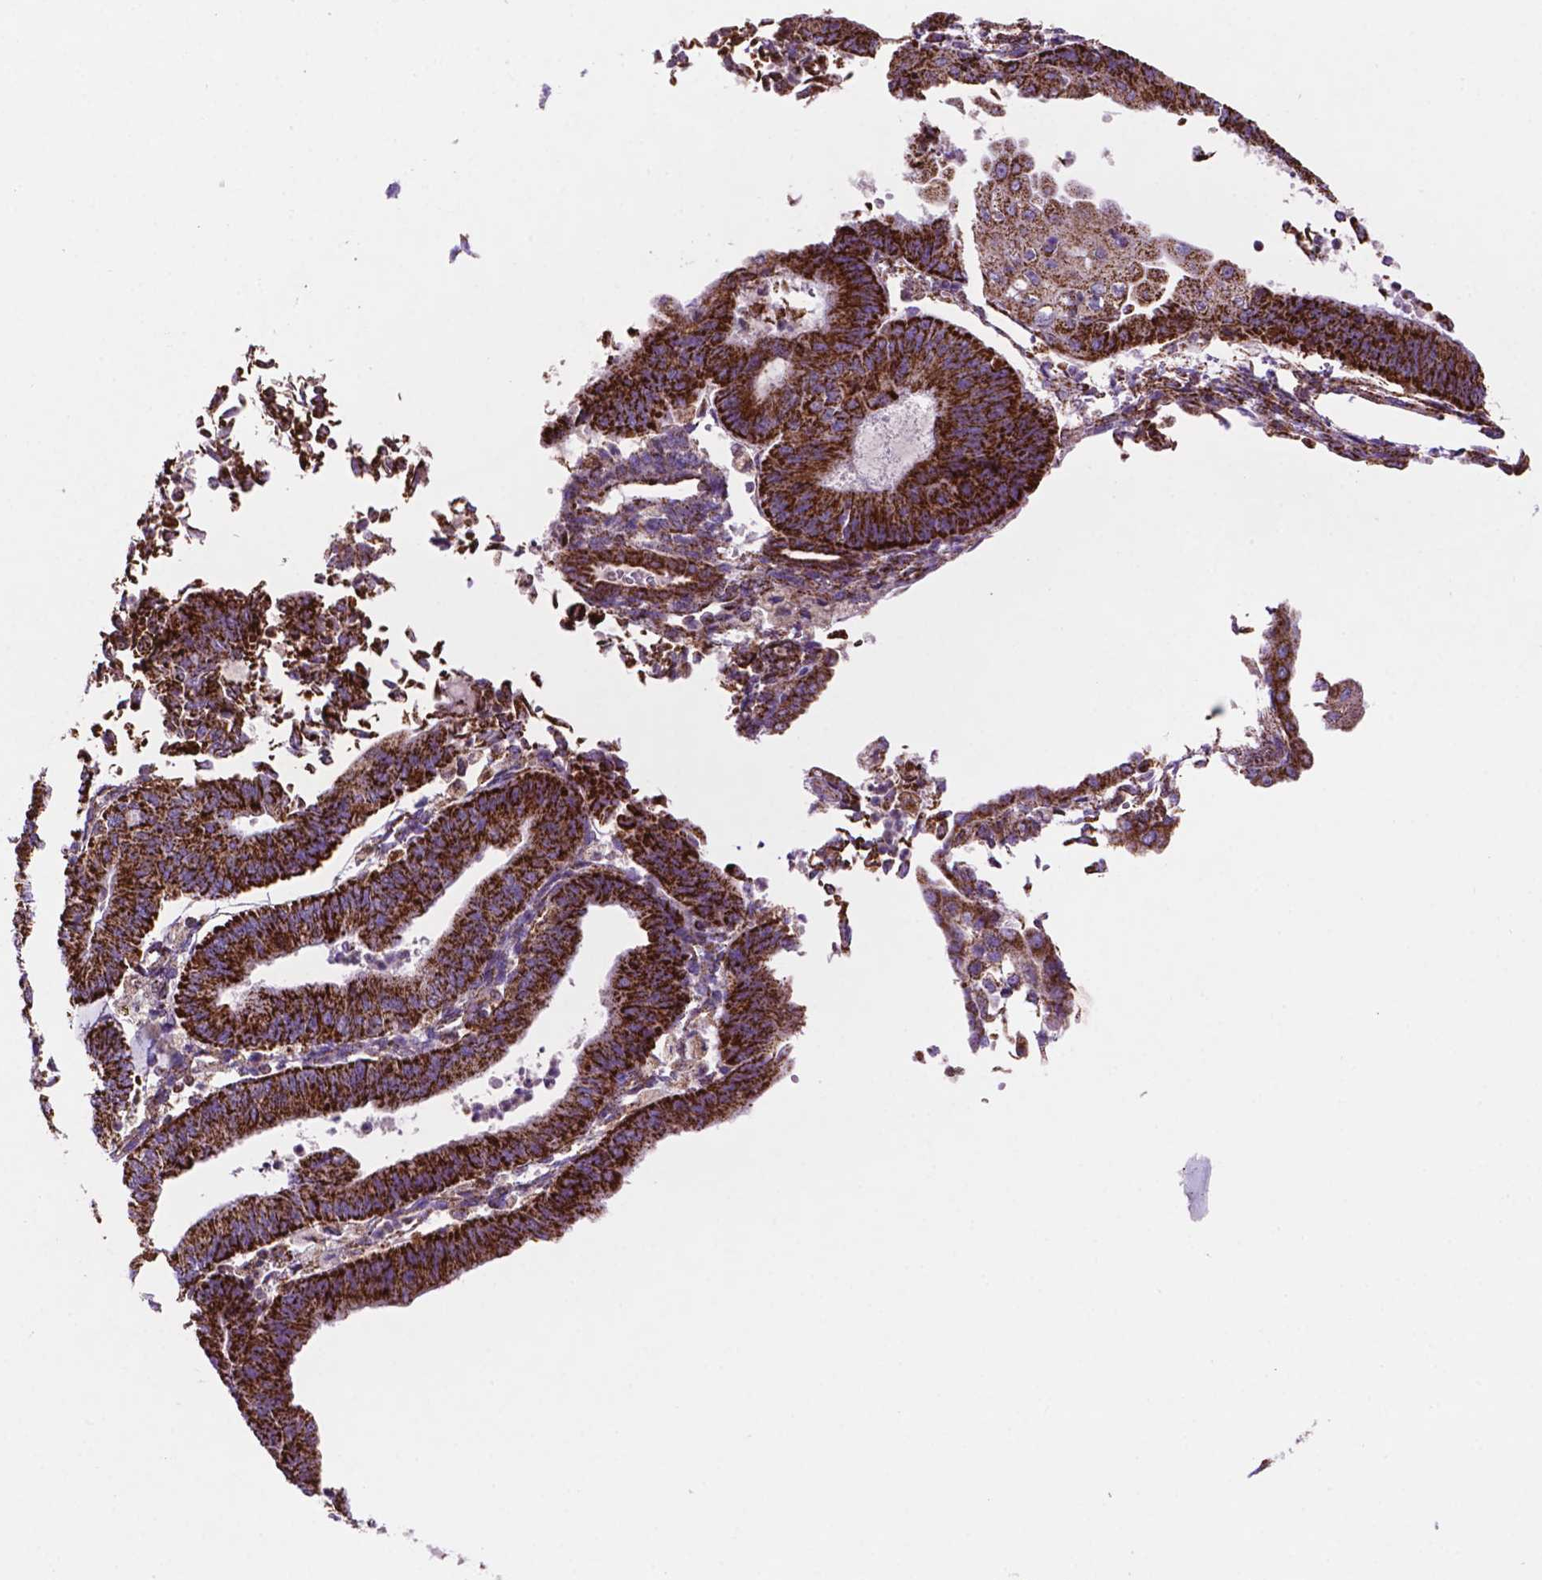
{"staining": {"intensity": "strong", "quantity": ">75%", "location": "cytoplasmic/membranous"}, "tissue": "endometrial cancer", "cell_type": "Tumor cells", "image_type": "cancer", "snomed": [{"axis": "morphology", "description": "Adenocarcinoma, NOS"}, {"axis": "topography", "description": "Endometrium"}], "caption": "Approximately >75% of tumor cells in endometrial cancer demonstrate strong cytoplasmic/membranous protein staining as visualized by brown immunohistochemical staining.", "gene": "HSPD1", "patient": {"sex": "female", "age": 65}}